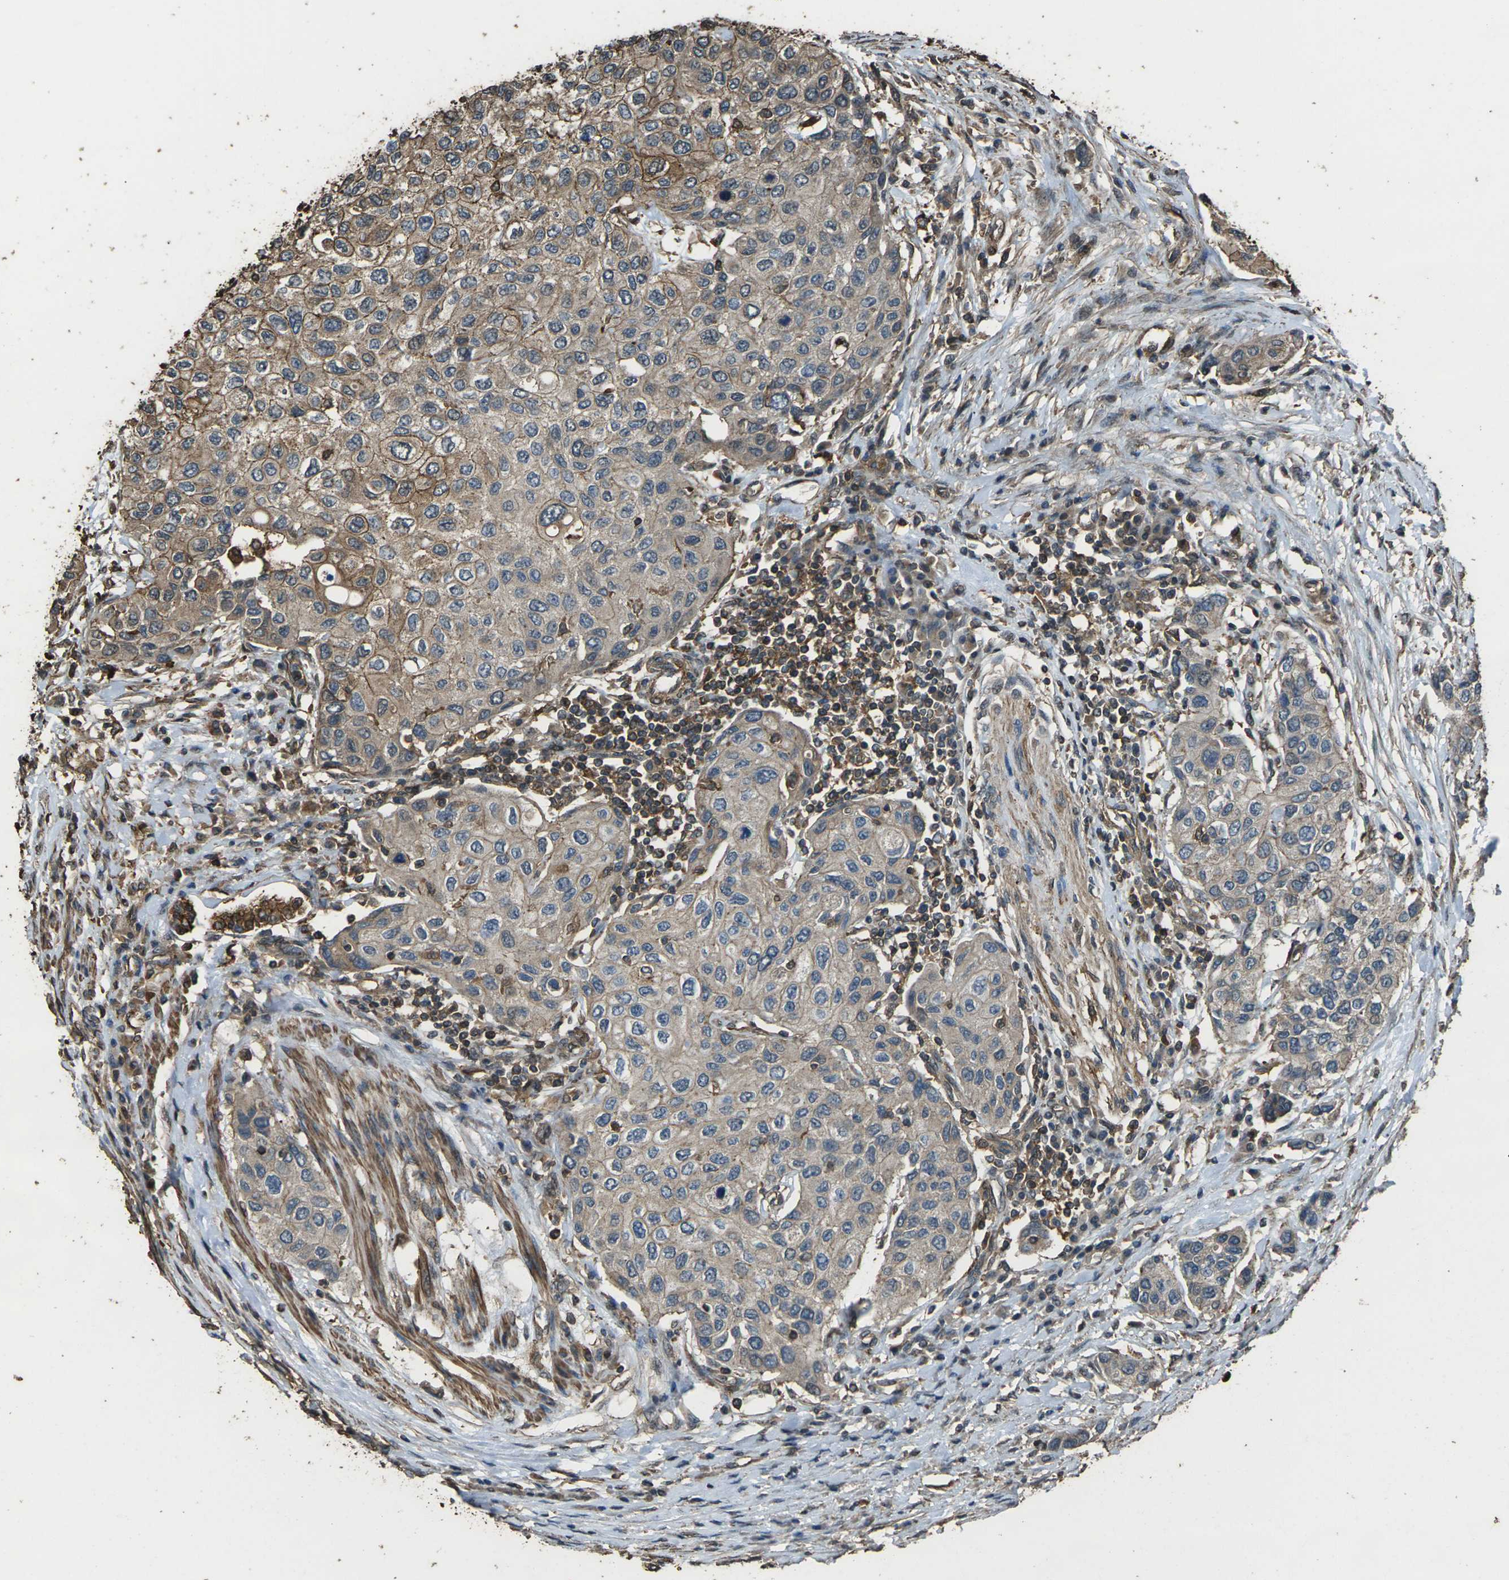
{"staining": {"intensity": "weak", "quantity": ">75%", "location": "cytoplasmic/membranous"}, "tissue": "urothelial cancer", "cell_type": "Tumor cells", "image_type": "cancer", "snomed": [{"axis": "morphology", "description": "Urothelial carcinoma, High grade"}, {"axis": "topography", "description": "Urinary bladder"}], "caption": "Weak cytoplasmic/membranous expression for a protein is present in approximately >75% of tumor cells of urothelial carcinoma (high-grade) using IHC.", "gene": "DHPS", "patient": {"sex": "female", "age": 56}}